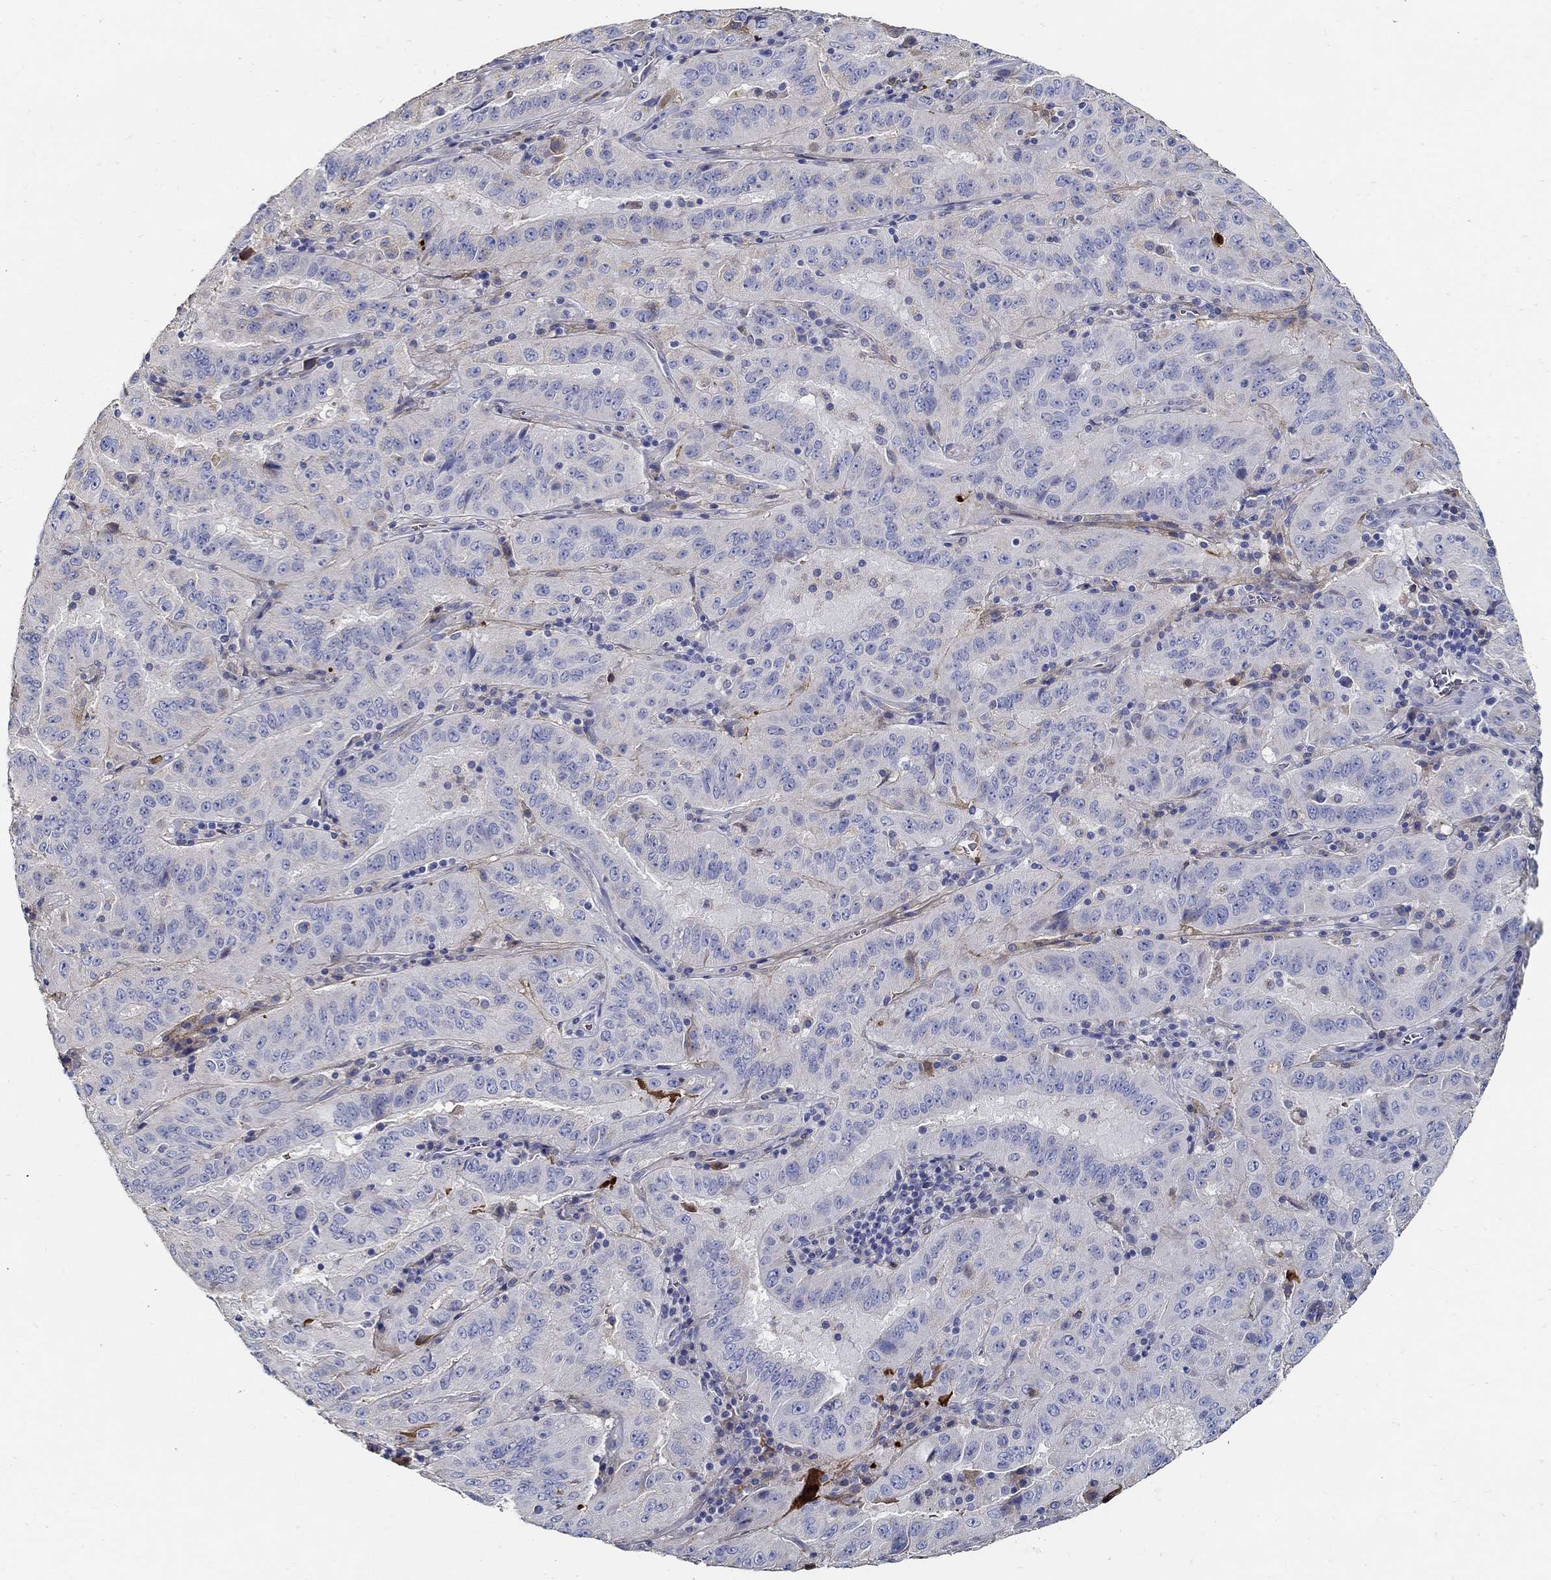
{"staining": {"intensity": "negative", "quantity": "none", "location": "none"}, "tissue": "pancreatic cancer", "cell_type": "Tumor cells", "image_type": "cancer", "snomed": [{"axis": "morphology", "description": "Adenocarcinoma, NOS"}, {"axis": "topography", "description": "Pancreas"}], "caption": "Tumor cells are negative for protein expression in human pancreatic cancer. (Immunohistochemistry, brightfield microscopy, high magnification).", "gene": "TGFBI", "patient": {"sex": "male", "age": 63}}